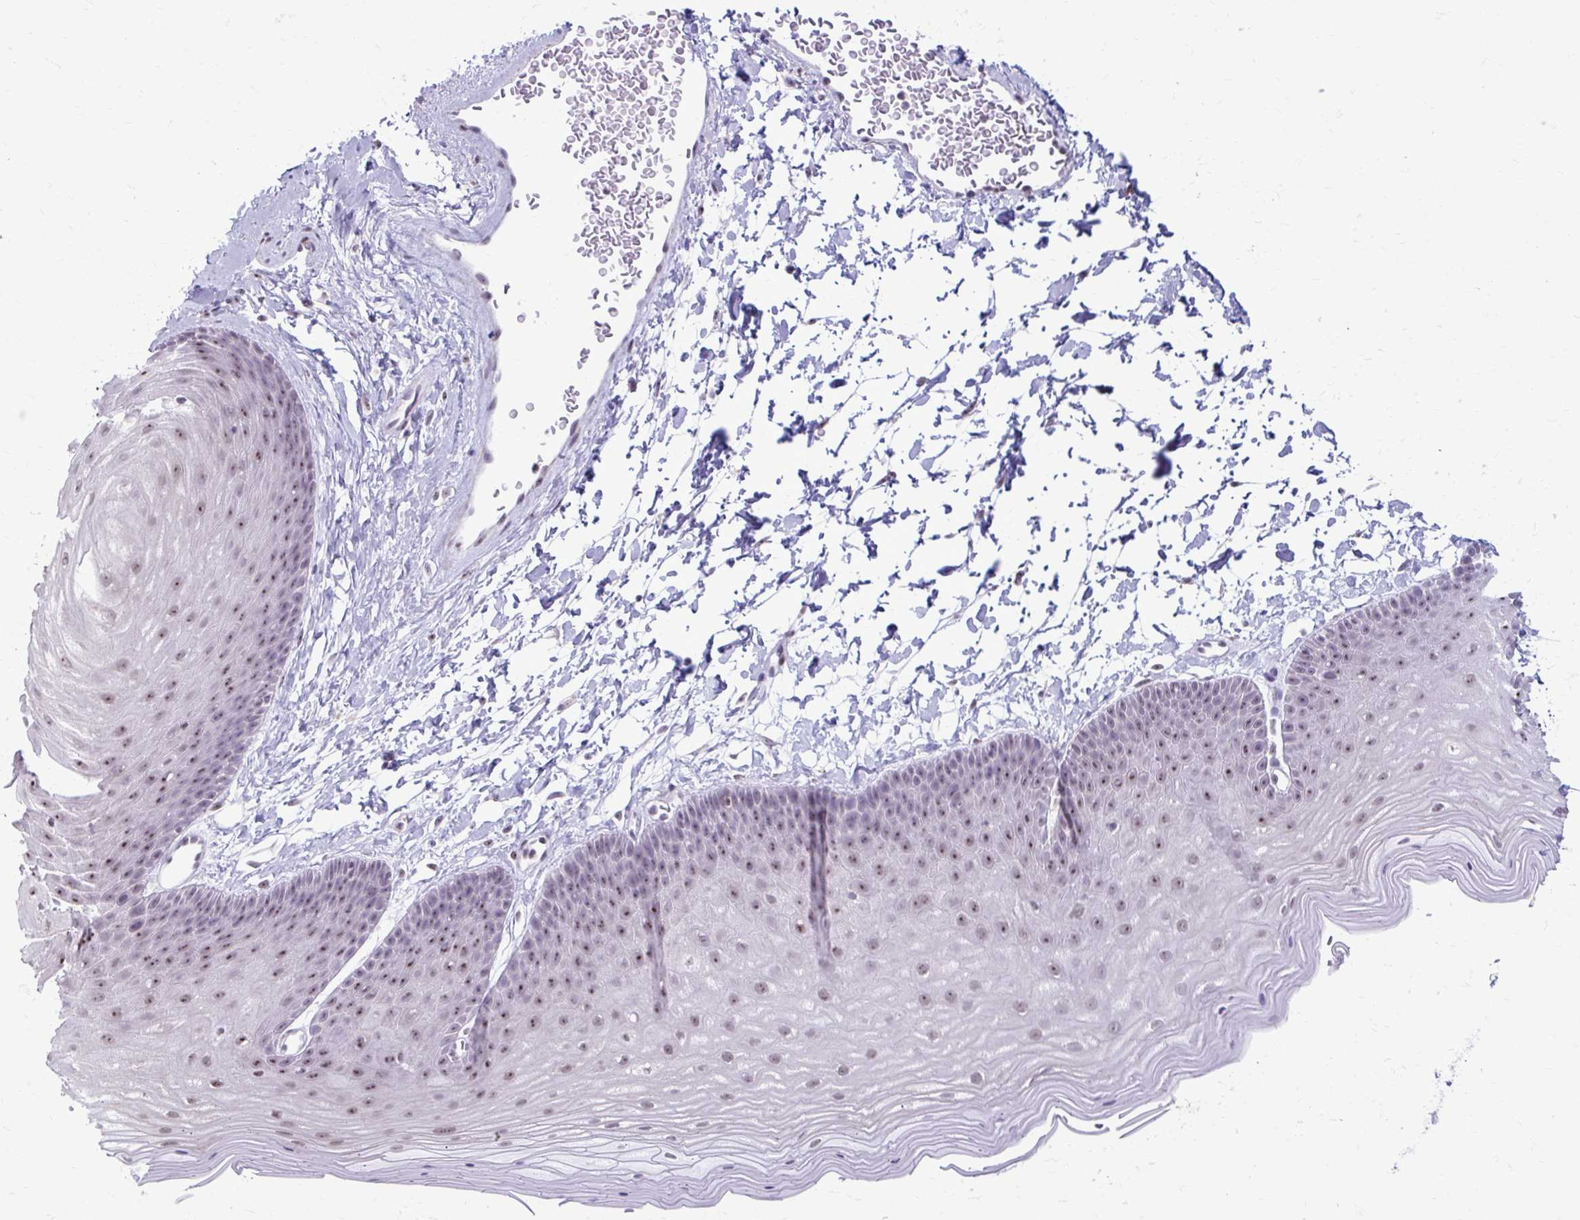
{"staining": {"intensity": "moderate", "quantity": ">75%", "location": "nuclear"}, "tissue": "skin", "cell_type": "Epidermal cells", "image_type": "normal", "snomed": [{"axis": "morphology", "description": "Normal tissue, NOS"}, {"axis": "topography", "description": "Anal"}], "caption": "Immunohistochemistry of unremarkable human skin reveals medium levels of moderate nuclear expression in approximately >75% of epidermal cells. Using DAB (3,3'-diaminobenzidine) (brown) and hematoxylin (blue) stains, captured at high magnification using brightfield microscopy.", "gene": "PROSER1", "patient": {"sex": "male", "age": 53}}